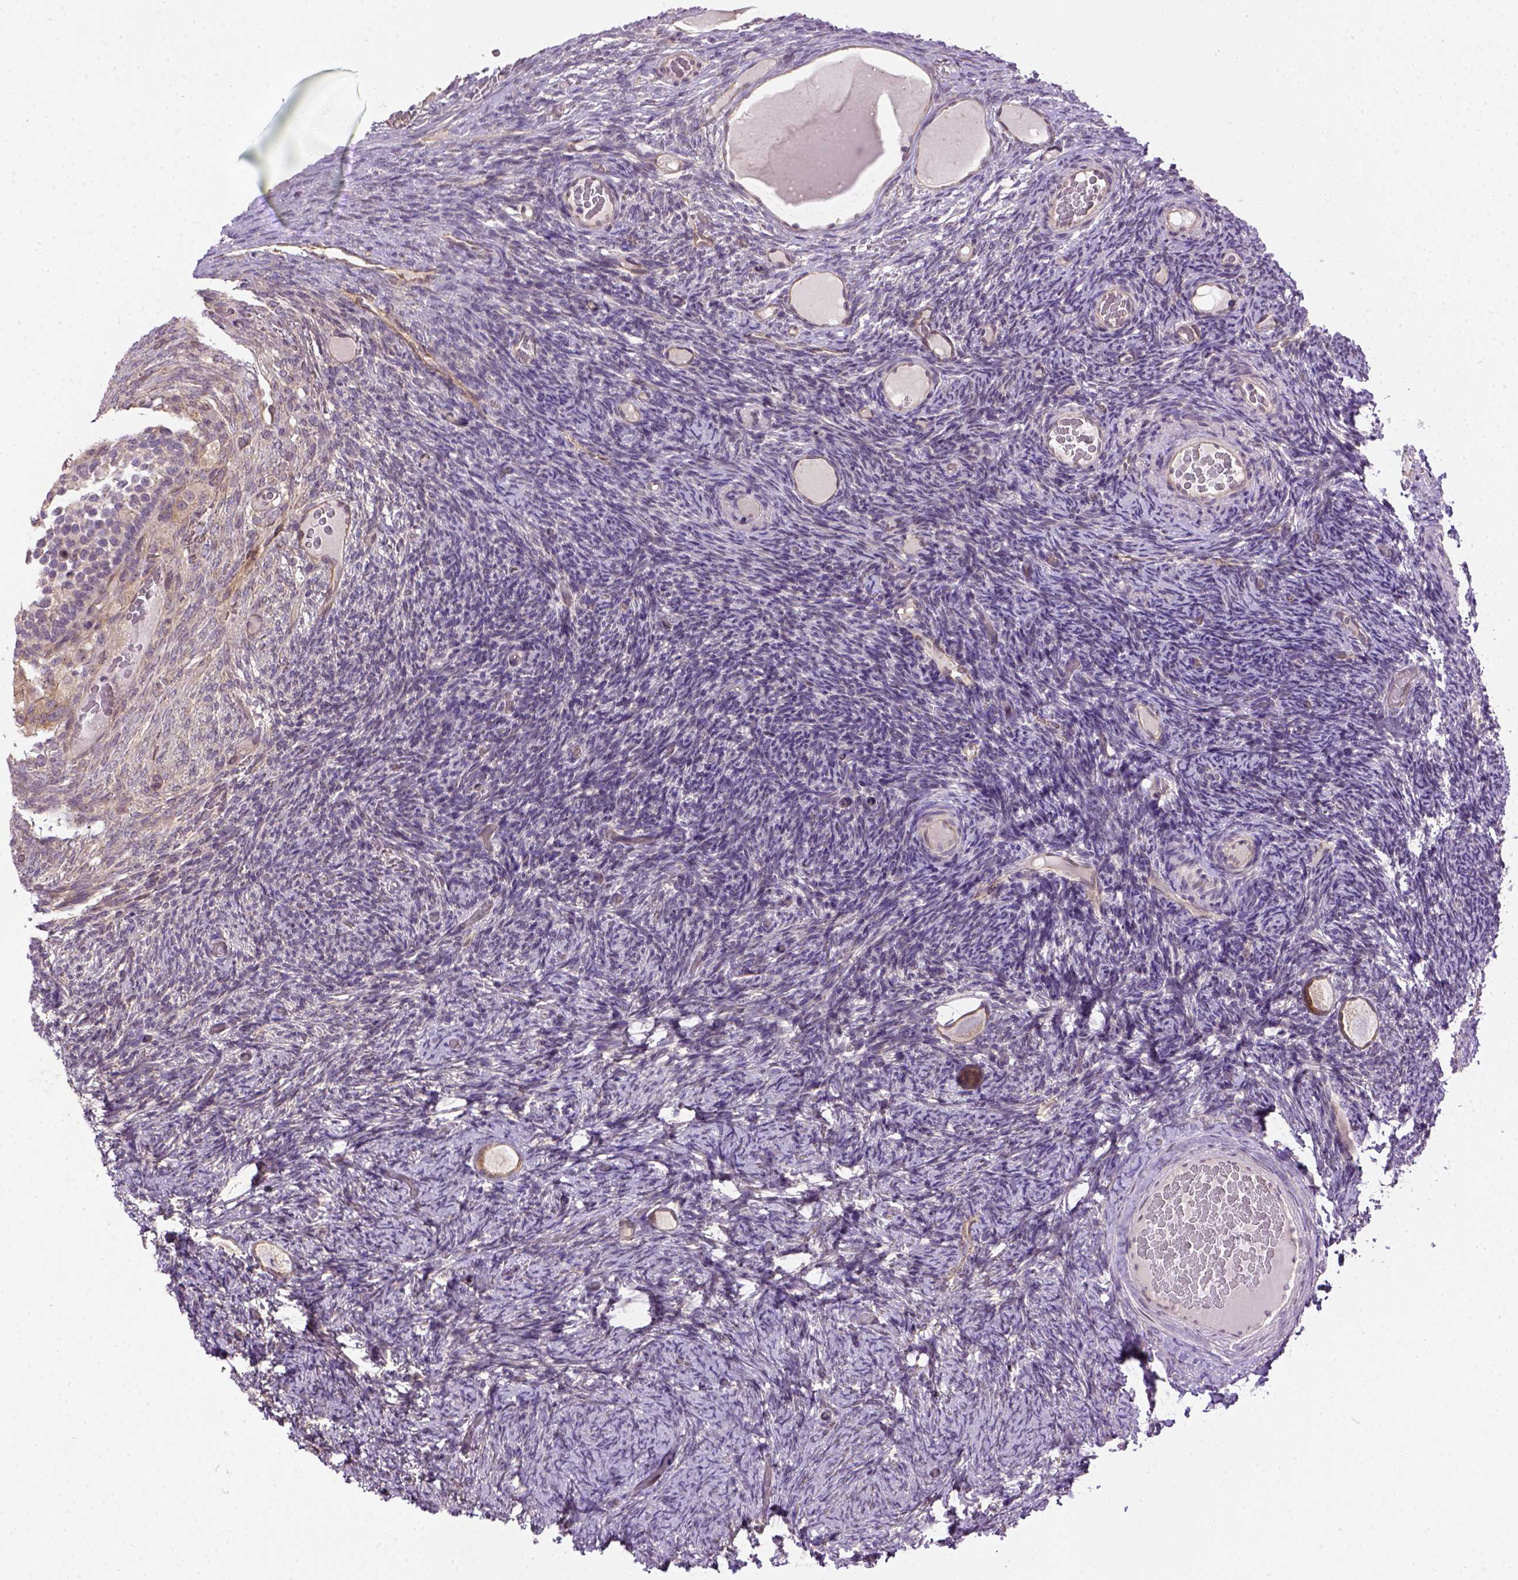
{"staining": {"intensity": "weak", "quantity": "25%-75%", "location": "cytoplasmic/membranous"}, "tissue": "ovary", "cell_type": "Follicle cells", "image_type": "normal", "snomed": [{"axis": "morphology", "description": "Normal tissue, NOS"}, {"axis": "topography", "description": "Ovary"}], "caption": "Ovary stained with a brown dye exhibits weak cytoplasmic/membranous positive expression in approximately 25%-75% of follicle cells.", "gene": "KAZN", "patient": {"sex": "female", "age": 34}}